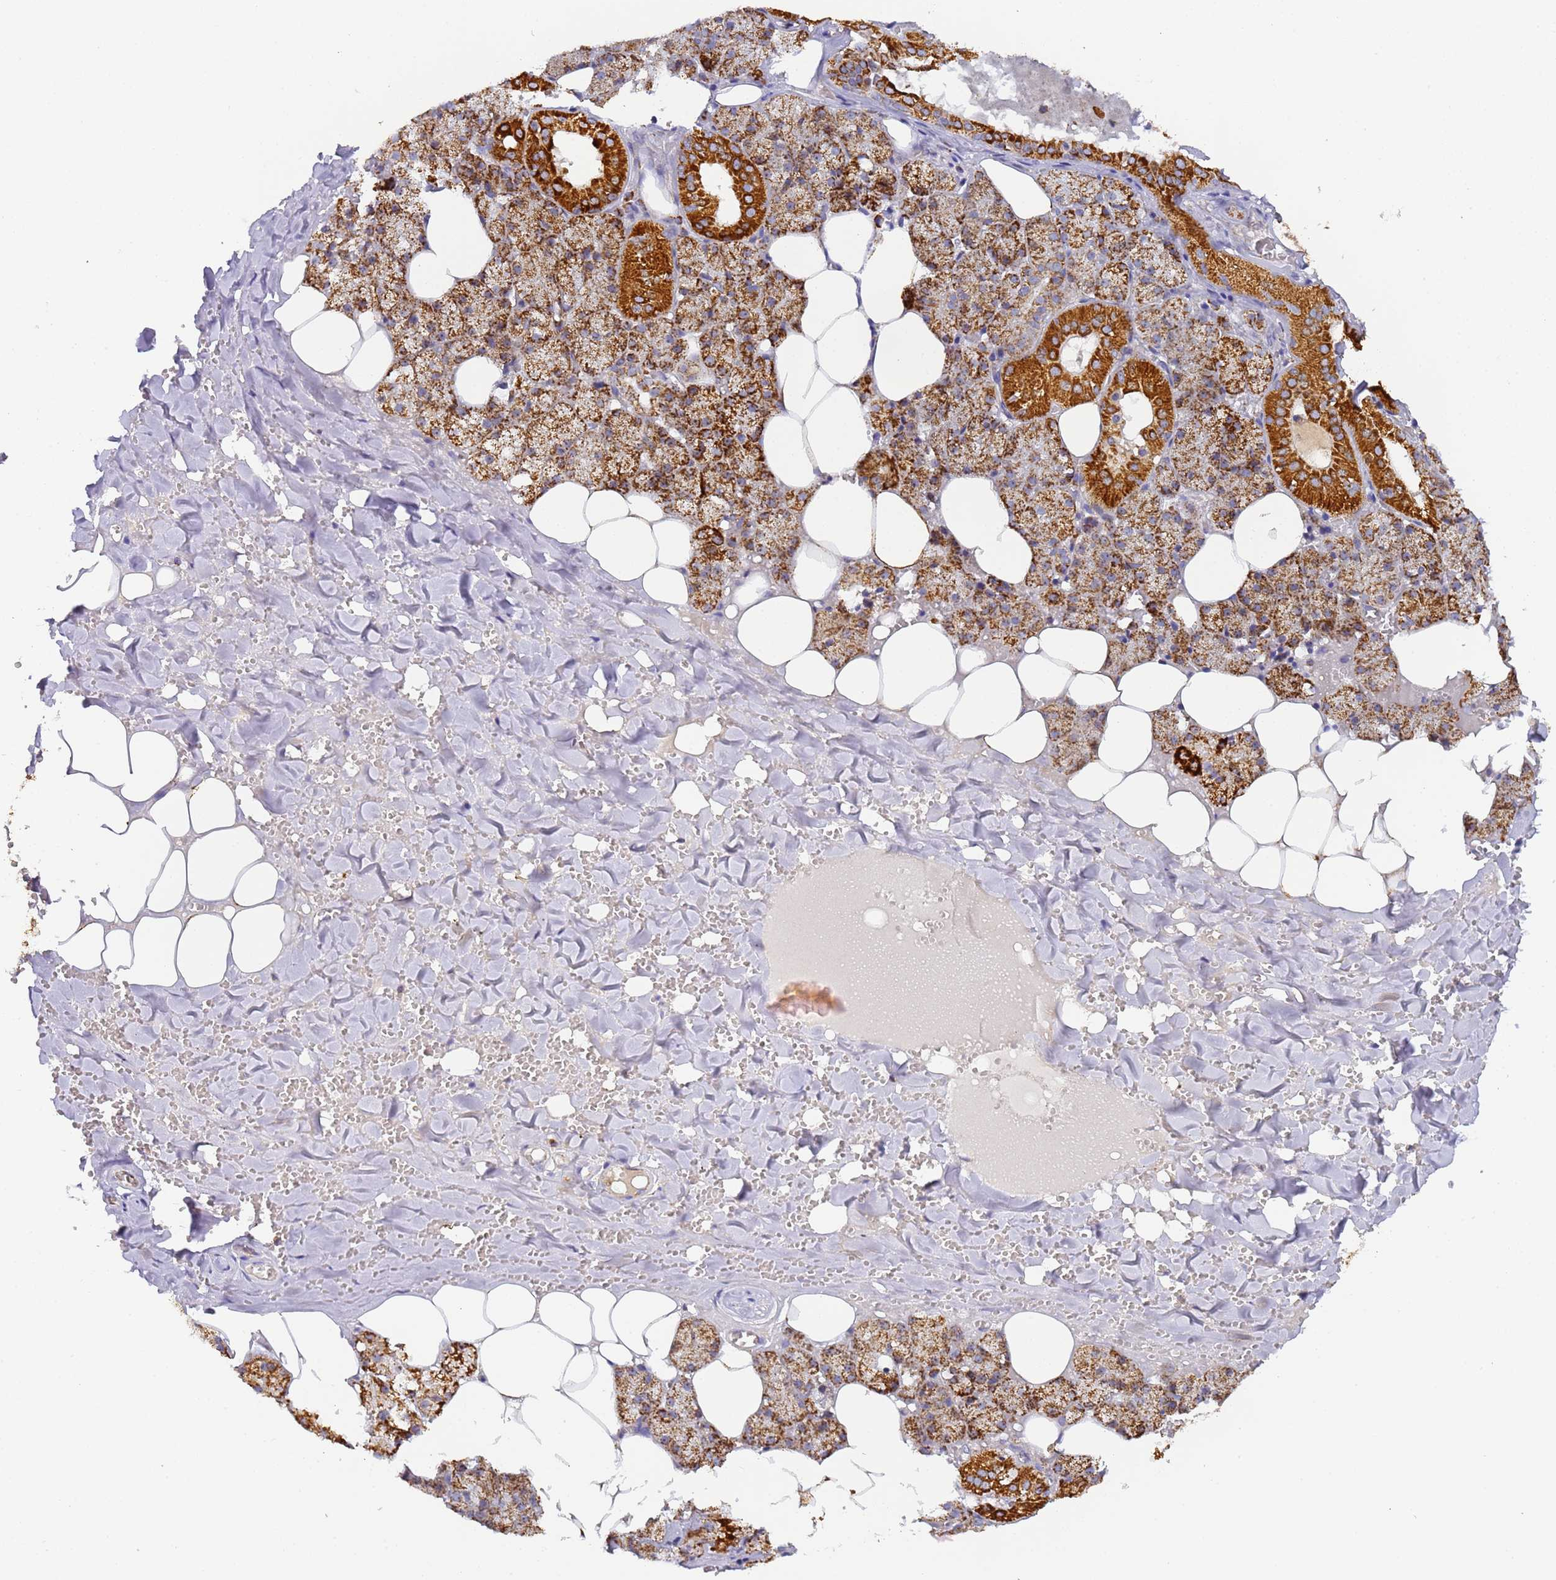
{"staining": {"intensity": "strong", "quantity": ">75%", "location": "cytoplasmic/membranous"}, "tissue": "salivary gland", "cell_type": "Glandular cells", "image_type": "normal", "snomed": [{"axis": "morphology", "description": "Normal tissue, NOS"}, {"axis": "topography", "description": "Salivary gland"}], "caption": "Glandular cells display high levels of strong cytoplasmic/membranous expression in approximately >75% of cells in benign salivary gland. (DAB (3,3'-diaminobenzidine) IHC, brown staining for protein, blue staining for nuclei).", "gene": "FRG2B", "patient": {"sex": "male", "age": 62}}